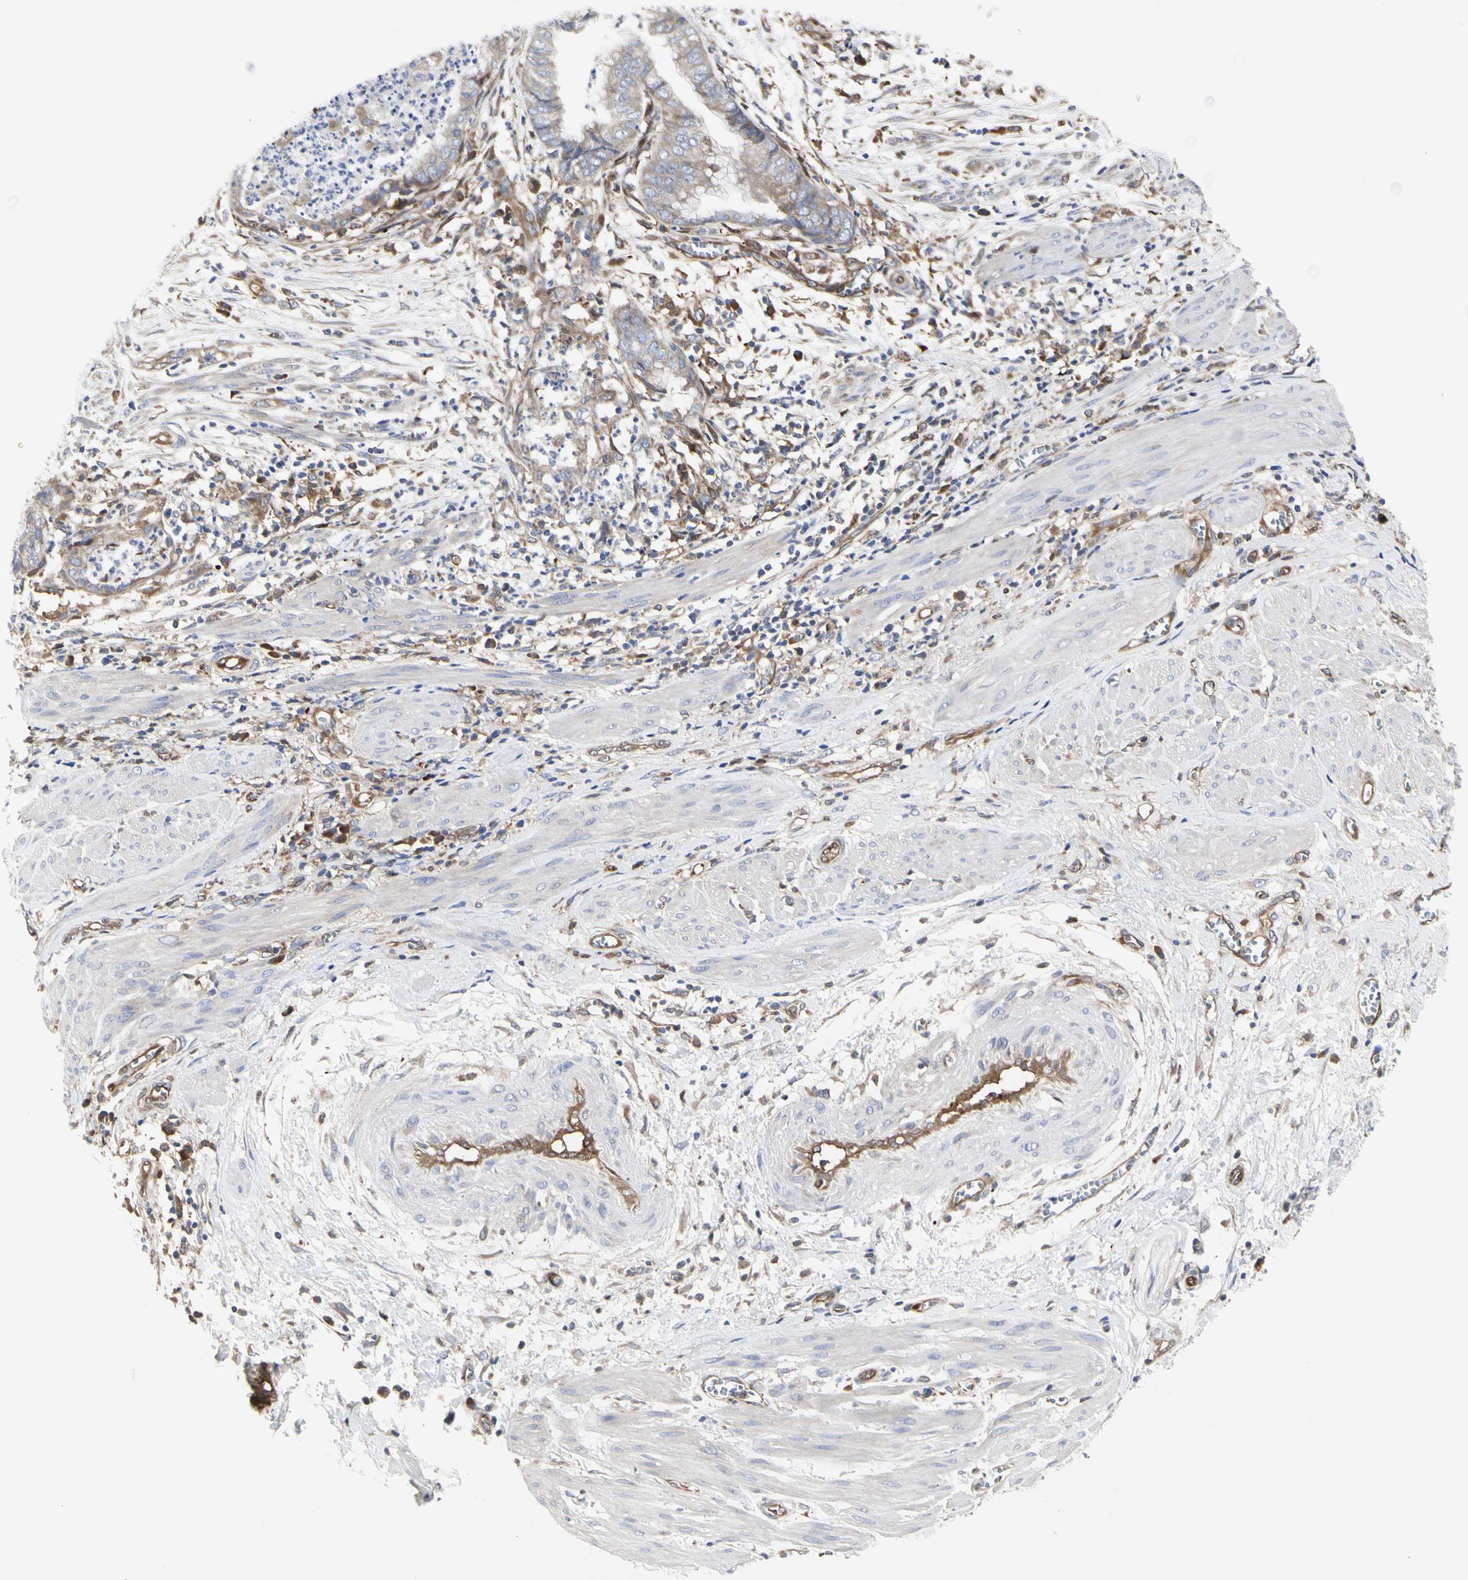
{"staining": {"intensity": "weak", "quantity": ">75%", "location": "cytoplasmic/membranous"}, "tissue": "endometrial cancer", "cell_type": "Tumor cells", "image_type": "cancer", "snomed": [{"axis": "morphology", "description": "Necrosis, NOS"}, {"axis": "morphology", "description": "Adenocarcinoma, NOS"}, {"axis": "topography", "description": "Endometrium"}], "caption": "A brown stain labels weak cytoplasmic/membranous positivity of a protein in adenocarcinoma (endometrial) tumor cells.", "gene": "C3orf52", "patient": {"sex": "female", "age": 79}}